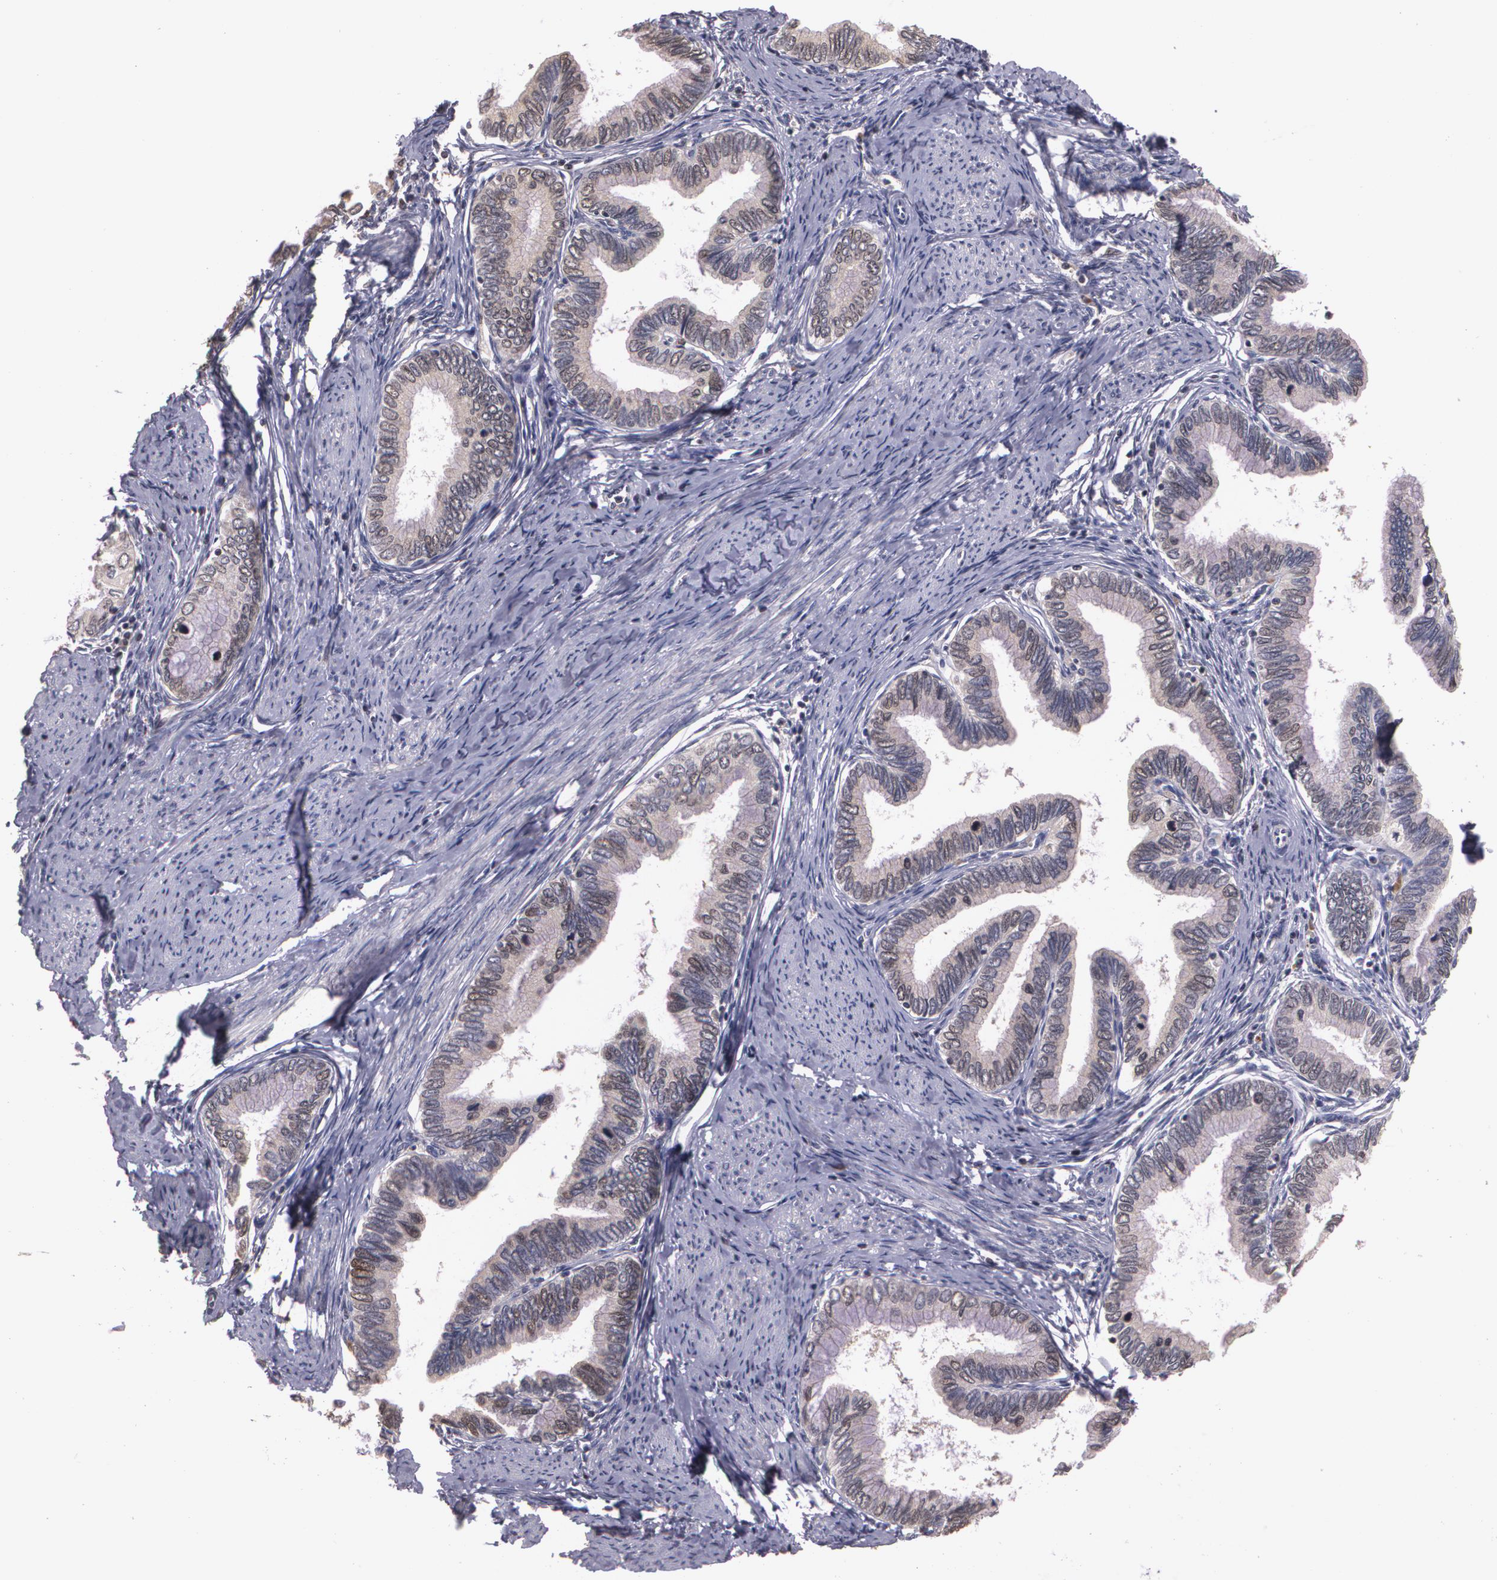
{"staining": {"intensity": "moderate", "quantity": "25%-75%", "location": "cytoplasmic/membranous,nuclear"}, "tissue": "cervical cancer", "cell_type": "Tumor cells", "image_type": "cancer", "snomed": [{"axis": "morphology", "description": "Adenocarcinoma, NOS"}, {"axis": "topography", "description": "Cervix"}], "caption": "Immunohistochemistry of human adenocarcinoma (cervical) demonstrates medium levels of moderate cytoplasmic/membranous and nuclear positivity in approximately 25%-75% of tumor cells. The protein of interest is shown in brown color, while the nuclei are stained blue.", "gene": "BRCA1", "patient": {"sex": "female", "age": 49}}